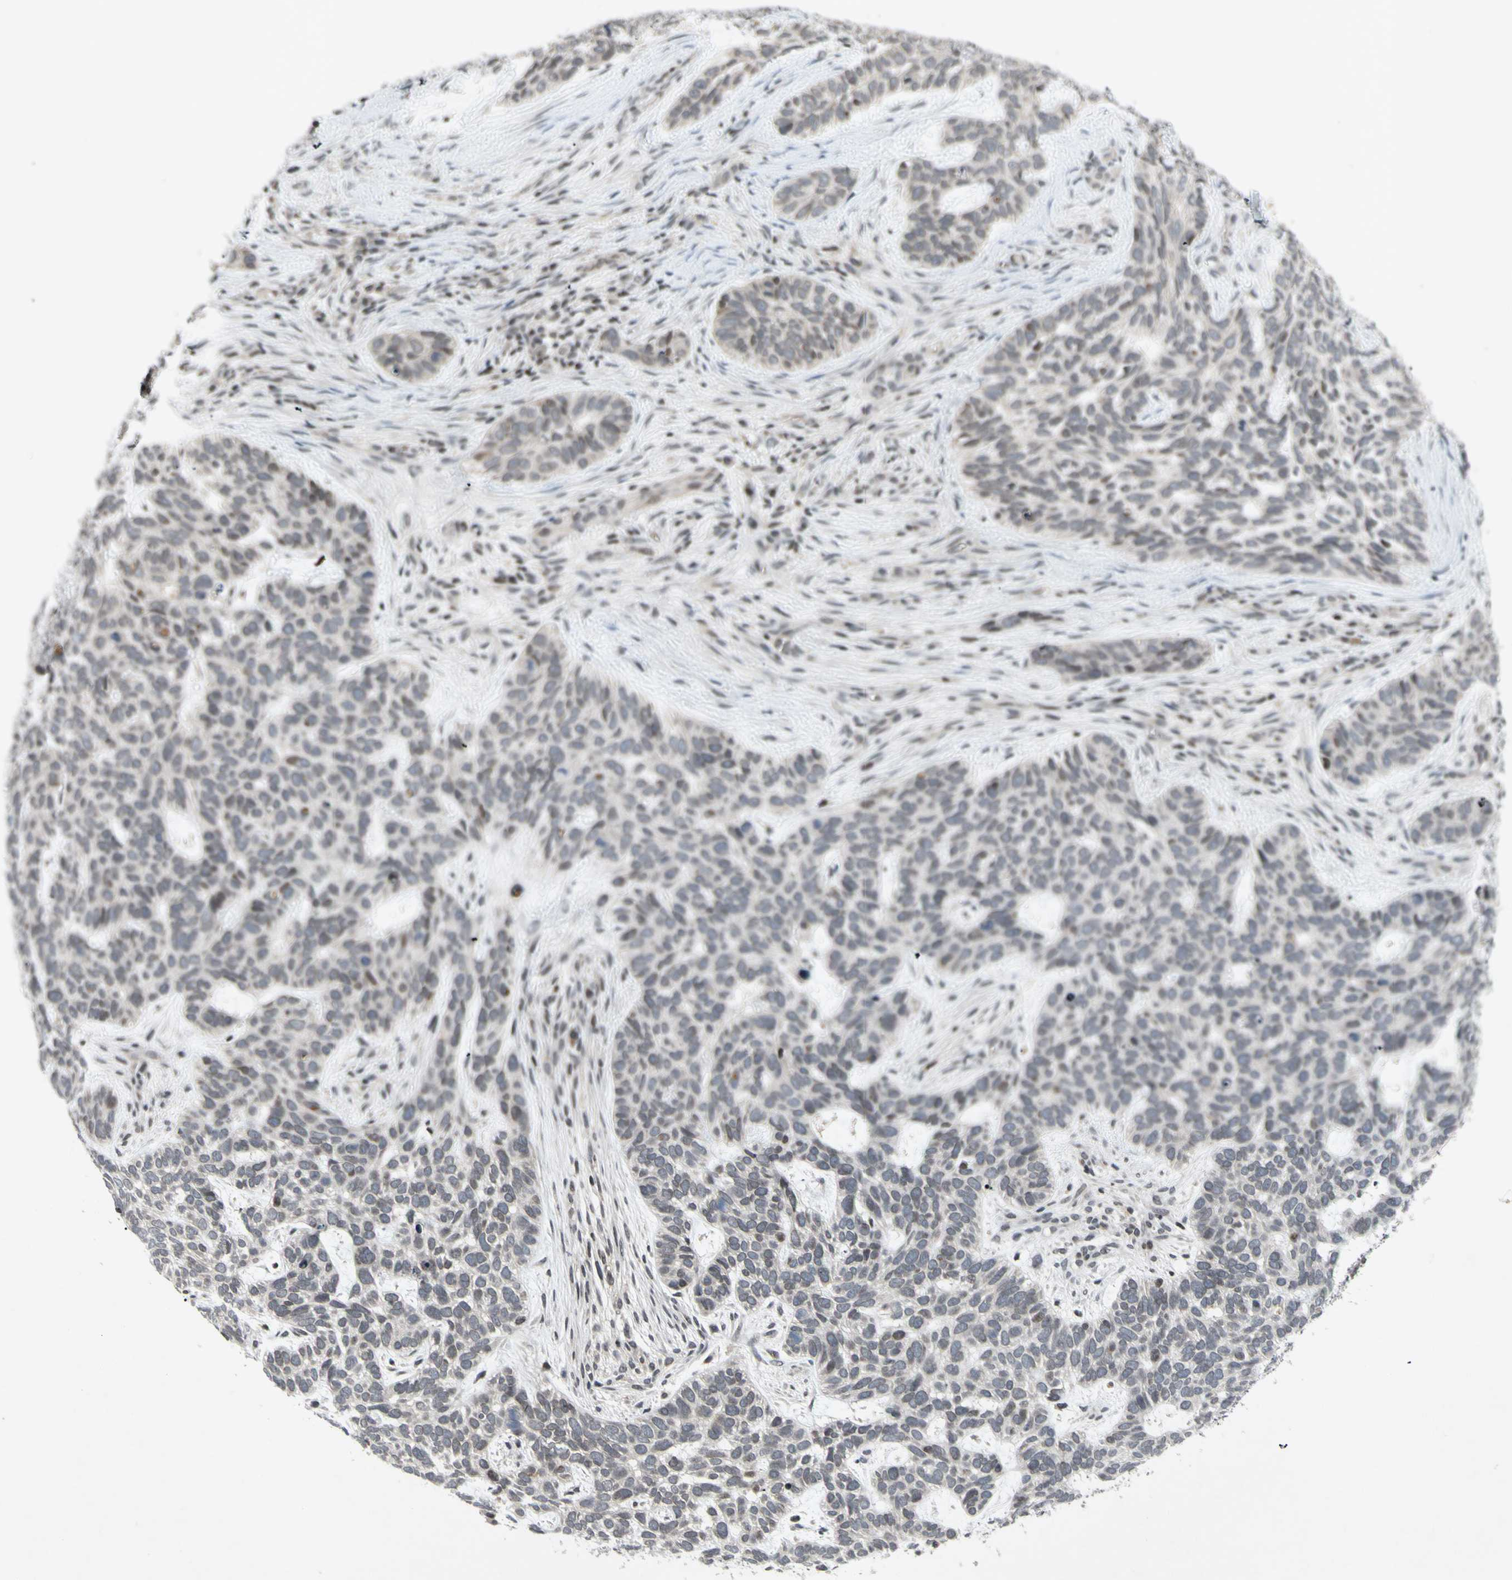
{"staining": {"intensity": "negative", "quantity": "none", "location": "none"}, "tissue": "skin cancer", "cell_type": "Tumor cells", "image_type": "cancer", "snomed": [{"axis": "morphology", "description": "Basal cell carcinoma"}, {"axis": "topography", "description": "Skin"}], "caption": "High magnification brightfield microscopy of basal cell carcinoma (skin) stained with DAB (3,3'-diaminobenzidine) (brown) and counterstained with hematoxylin (blue): tumor cells show no significant expression.", "gene": "XPO1", "patient": {"sex": "male", "age": 87}}